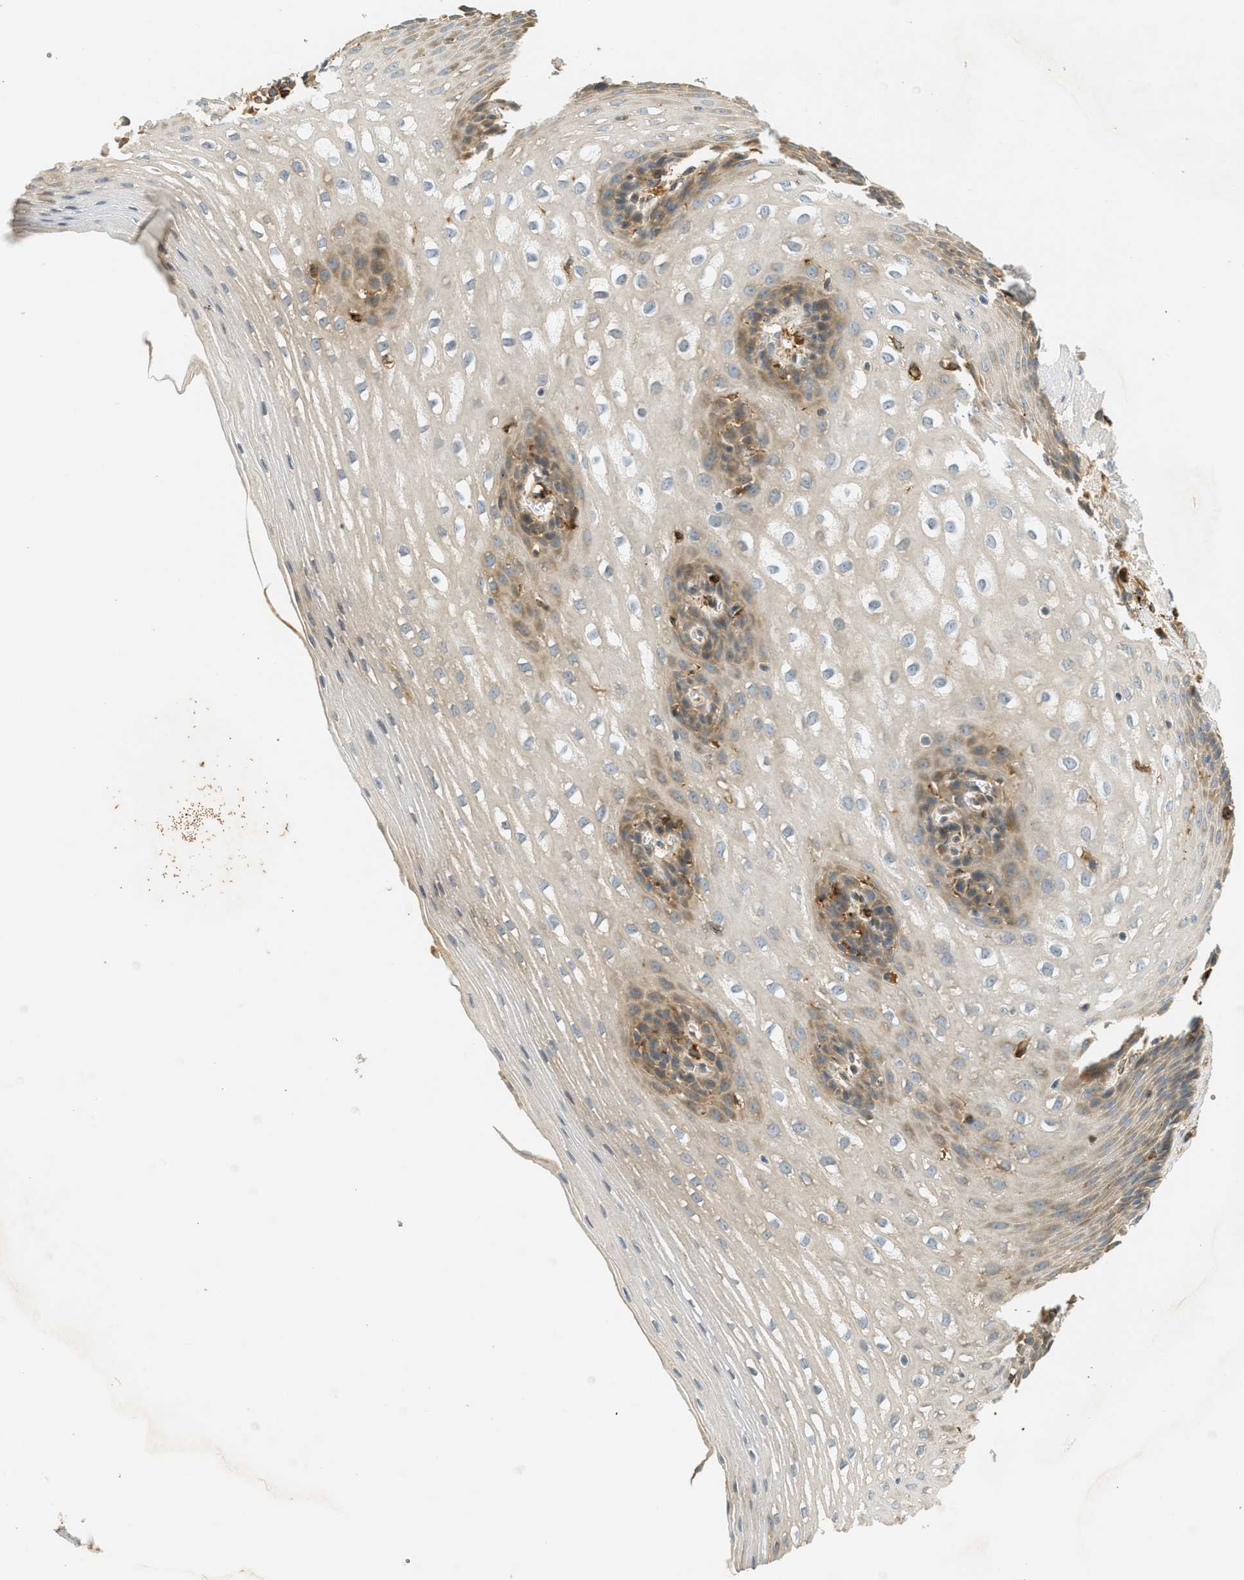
{"staining": {"intensity": "moderate", "quantity": "<25%", "location": "cytoplasmic/membranous"}, "tissue": "esophagus", "cell_type": "Squamous epithelial cells", "image_type": "normal", "snomed": [{"axis": "morphology", "description": "Normal tissue, NOS"}, {"axis": "topography", "description": "Esophagus"}], "caption": "Immunohistochemistry staining of normal esophagus, which reveals low levels of moderate cytoplasmic/membranous expression in about <25% of squamous epithelial cells indicating moderate cytoplasmic/membranous protein expression. The staining was performed using DAB (brown) for protein detection and nuclei were counterstained in hematoxylin (blue).", "gene": "PDK1", "patient": {"sex": "male", "age": 48}}